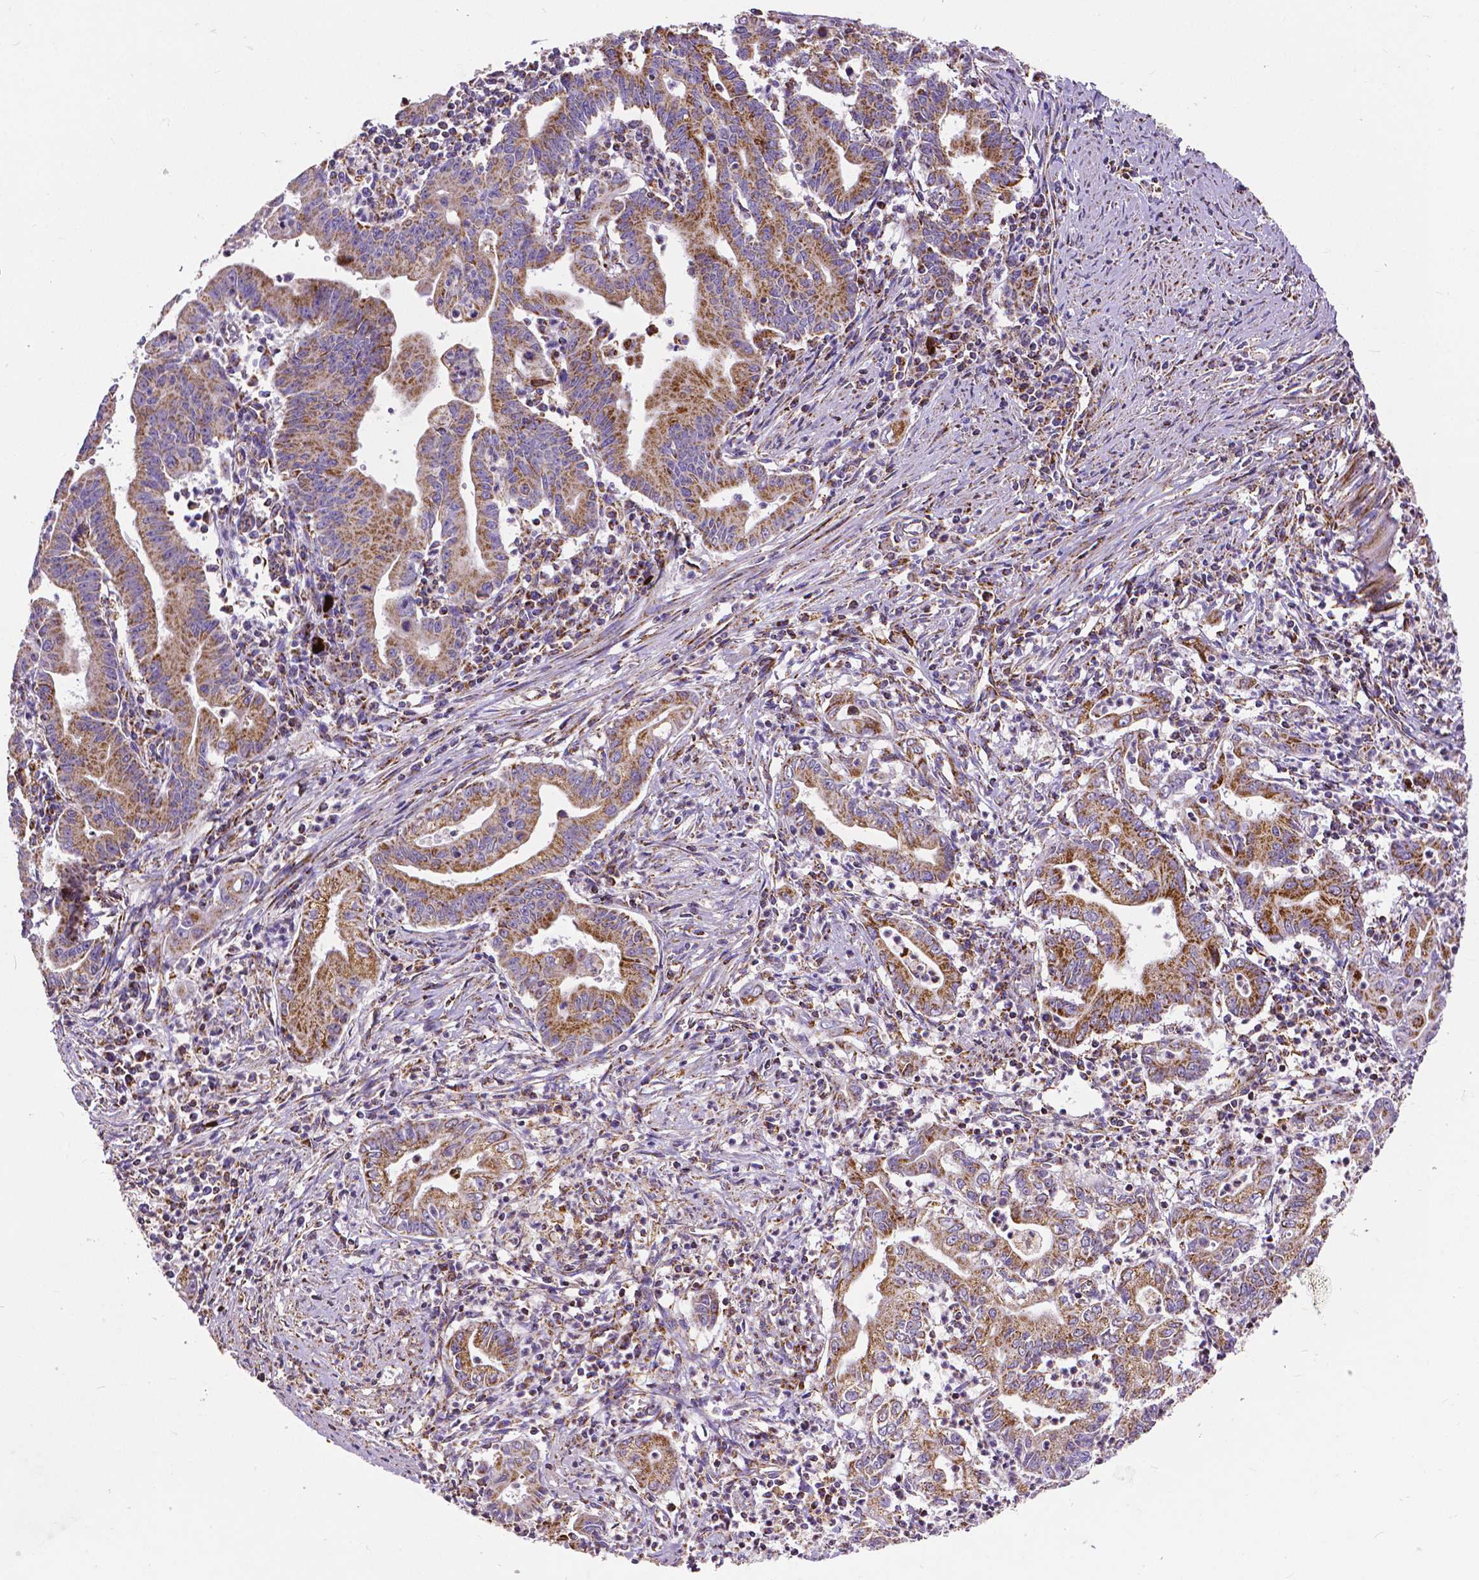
{"staining": {"intensity": "moderate", "quantity": ">75%", "location": "cytoplasmic/membranous"}, "tissue": "stomach cancer", "cell_type": "Tumor cells", "image_type": "cancer", "snomed": [{"axis": "morphology", "description": "Adenocarcinoma, NOS"}, {"axis": "topography", "description": "Stomach, upper"}], "caption": "Immunohistochemical staining of adenocarcinoma (stomach) reveals moderate cytoplasmic/membranous protein expression in about >75% of tumor cells. Using DAB (3,3'-diaminobenzidine) (brown) and hematoxylin (blue) stains, captured at high magnification using brightfield microscopy.", "gene": "MACC1", "patient": {"sex": "female", "age": 79}}